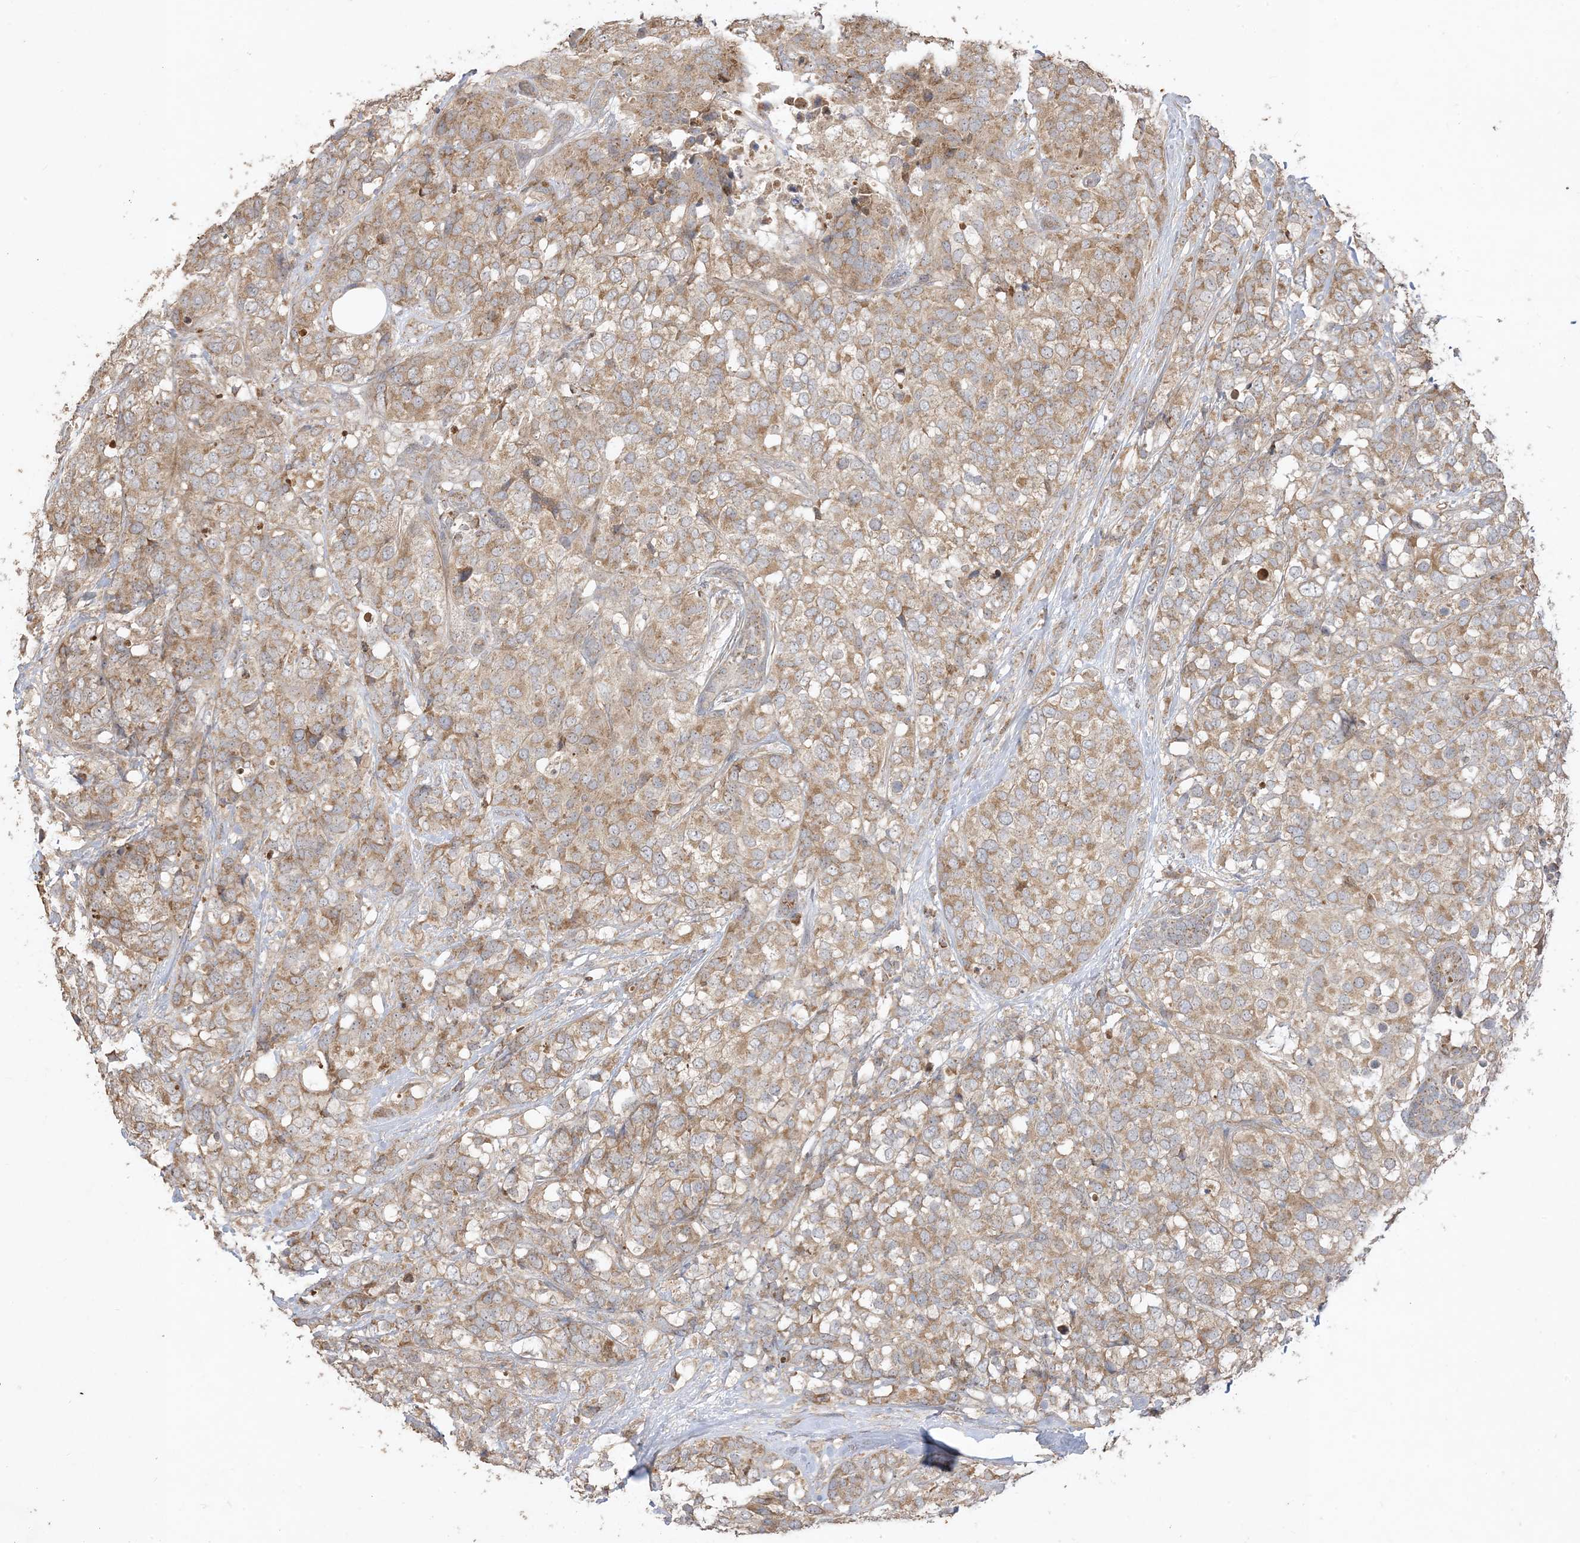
{"staining": {"intensity": "moderate", "quantity": ">75%", "location": "cytoplasmic/membranous"}, "tissue": "breast cancer", "cell_type": "Tumor cells", "image_type": "cancer", "snomed": [{"axis": "morphology", "description": "Lobular carcinoma"}, {"axis": "topography", "description": "Breast"}], "caption": "Immunohistochemistry (DAB) staining of lobular carcinoma (breast) exhibits moderate cytoplasmic/membranous protein positivity in about >75% of tumor cells.", "gene": "SIRT3", "patient": {"sex": "female", "age": 59}}